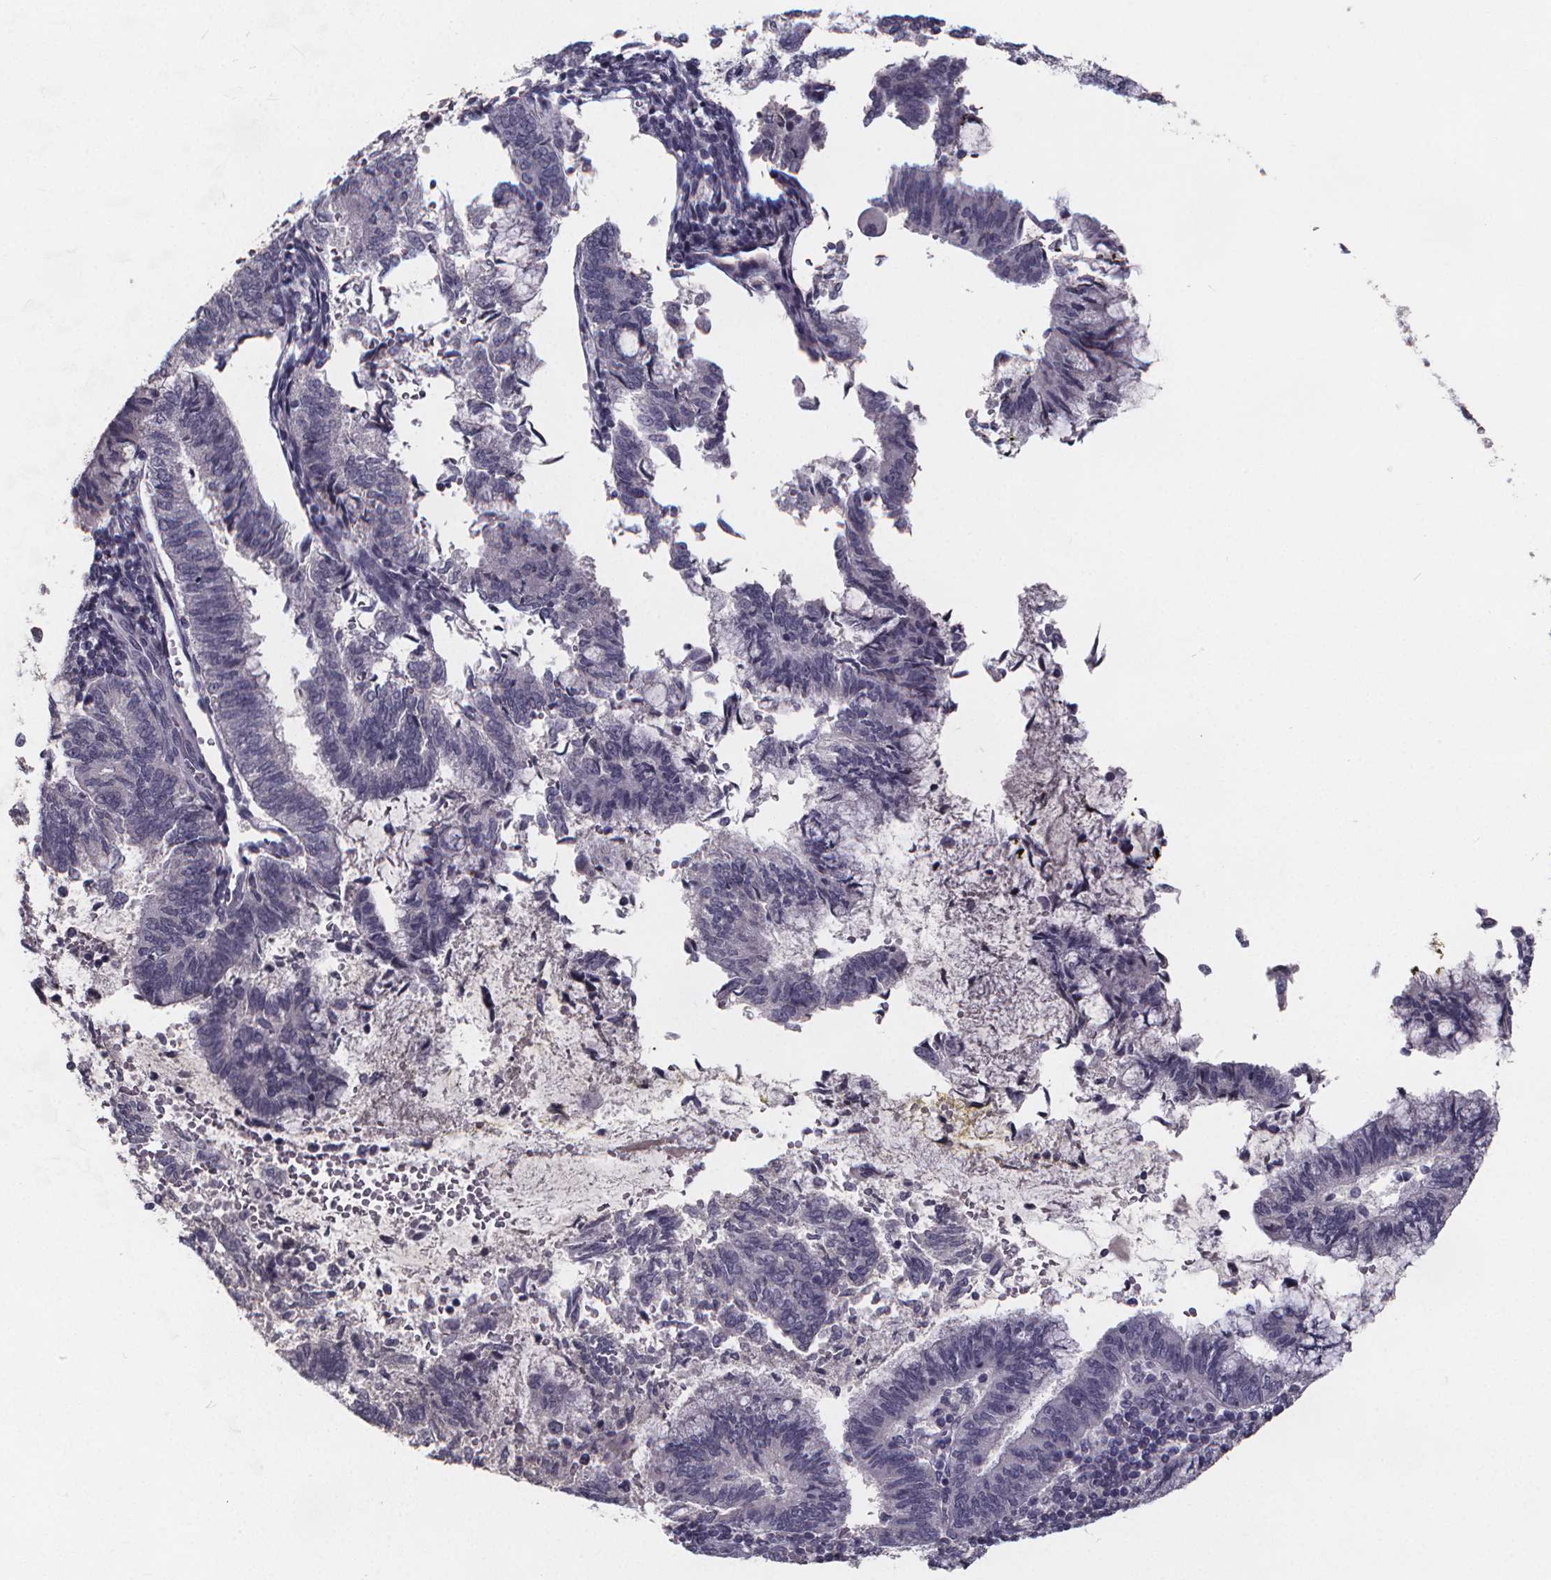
{"staining": {"intensity": "negative", "quantity": "none", "location": "none"}, "tissue": "endometrial cancer", "cell_type": "Tumor cells", "image_type": "cancer", "snomed": [{"axis": "morphology", "description": "Adenocarcinoma, NOS"}, {"axis": "topography", "description": "Endometrium"}], "caption": "Human endometrial cancer stained for a protein using immunohistochemistry (IHC) reveals no positivity in tumor cells.", "gene": "AGT", "patient": {"sex": "female", "age": 65}}